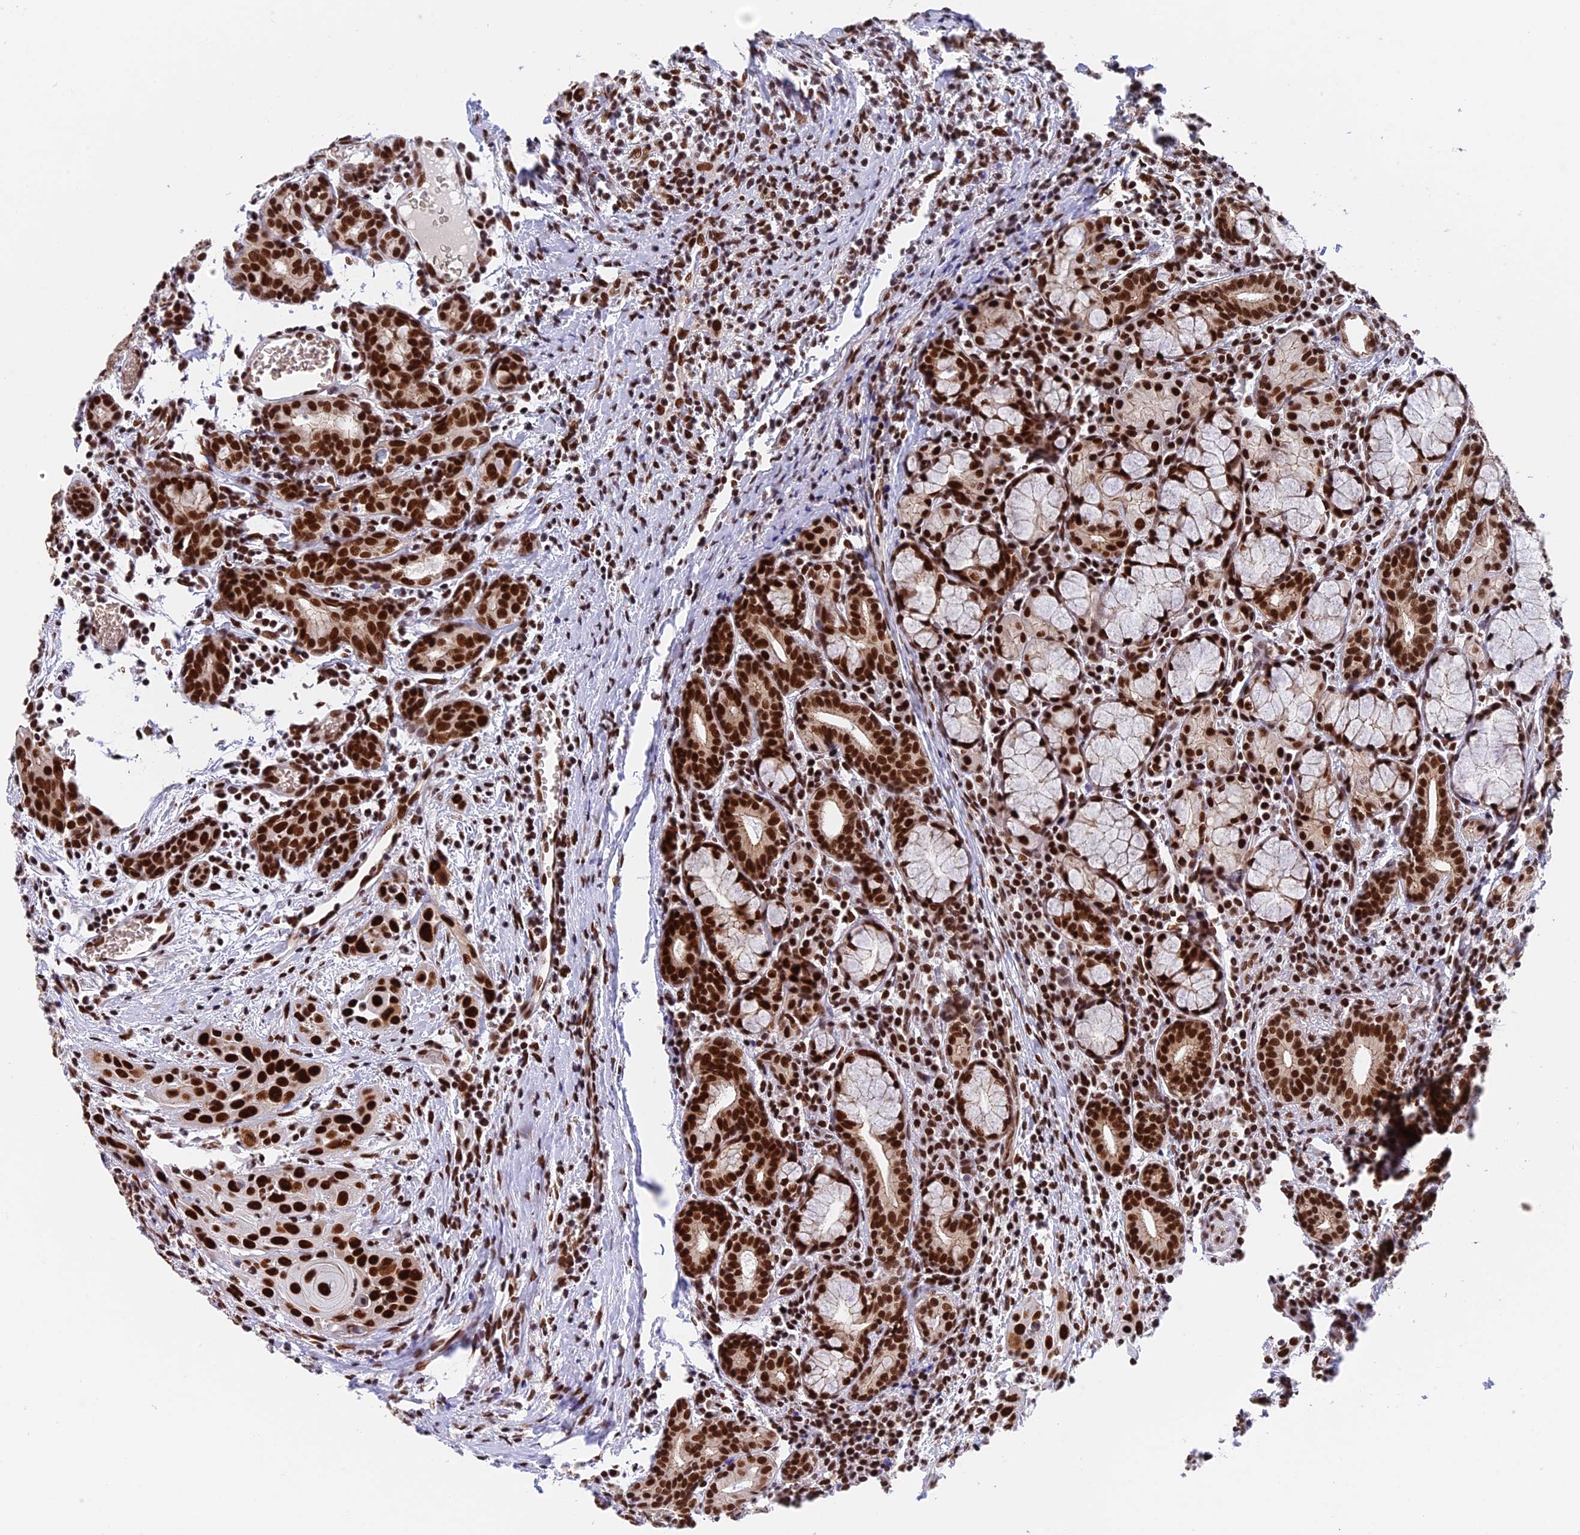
{"staining": {"intensity": "strong", "quantity": ">75%", "location": "nuclear"}, "tissue": "head and neck cancer", "cell_type": "Tumor cells", "image_type": "cancer", "snomed": [{"axis": "morphology", "description": "Squamous cell carcinoma, NOS"}, {"axis": "topography", "description": "Oral tissue"}, {"axis": "topography", "description": "Head-Neck"}], "caption": "Head and neck squamous cell carcinoma stained with a brown dye demonstrates strong nuclear positive expression in about >75% of tumor cells.", "gene": "EEF1AKMT3", "patient": {"sex": "female", "age": 50}}